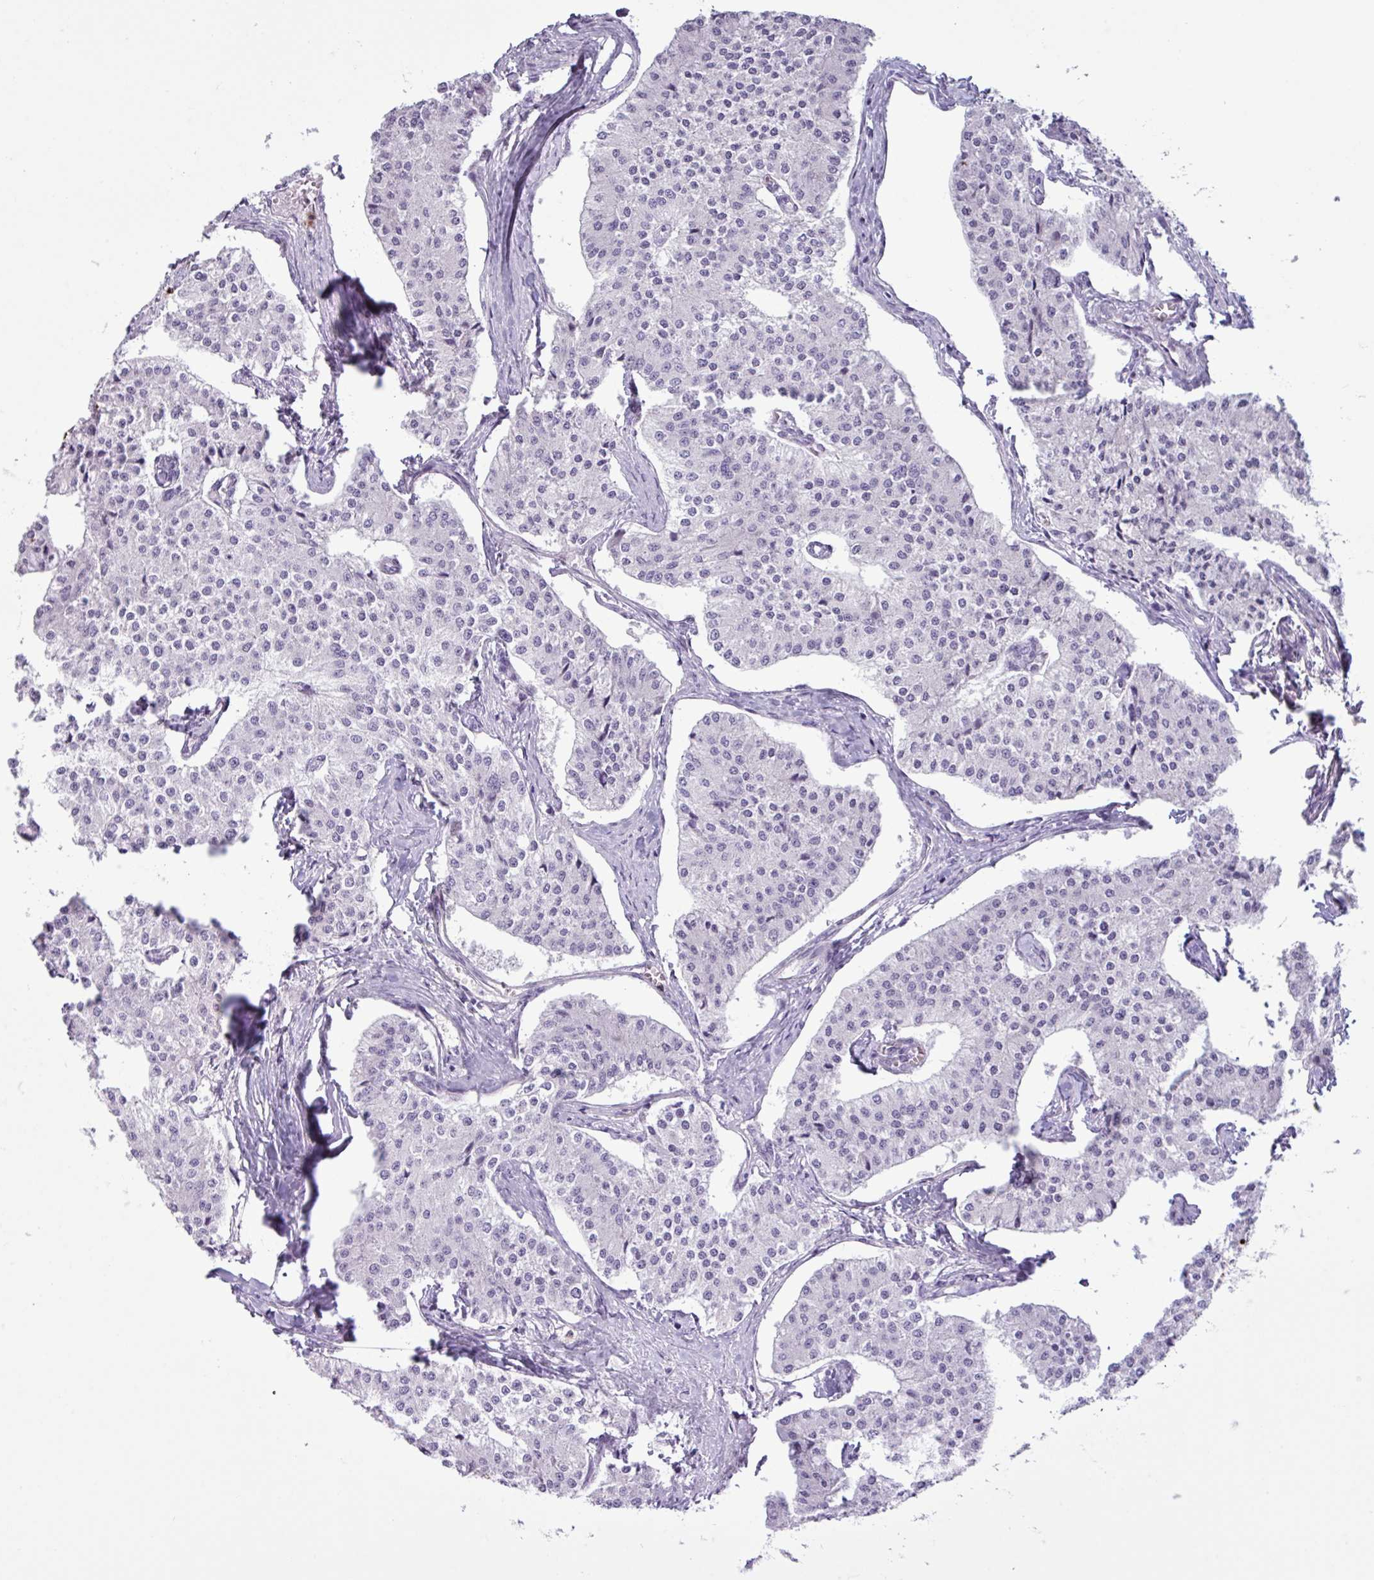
{"staining": {"intensity": "negative", "quantity": "none", "location": "none"}, "tissue": "carcinoid", "cell_type": "Tumor cells", "image_type": "cancer", "snomed": [{"axis": "morphology", "description": "Carcinoid, malignant, NOS"}, {"axis": "topography", "description": "Colon"}], "caption": "Tumor cells show no significant expression in carcinoid (malignant).", "gene": "TMEM178A", "patient": {"sex": "female", "age": 52}}